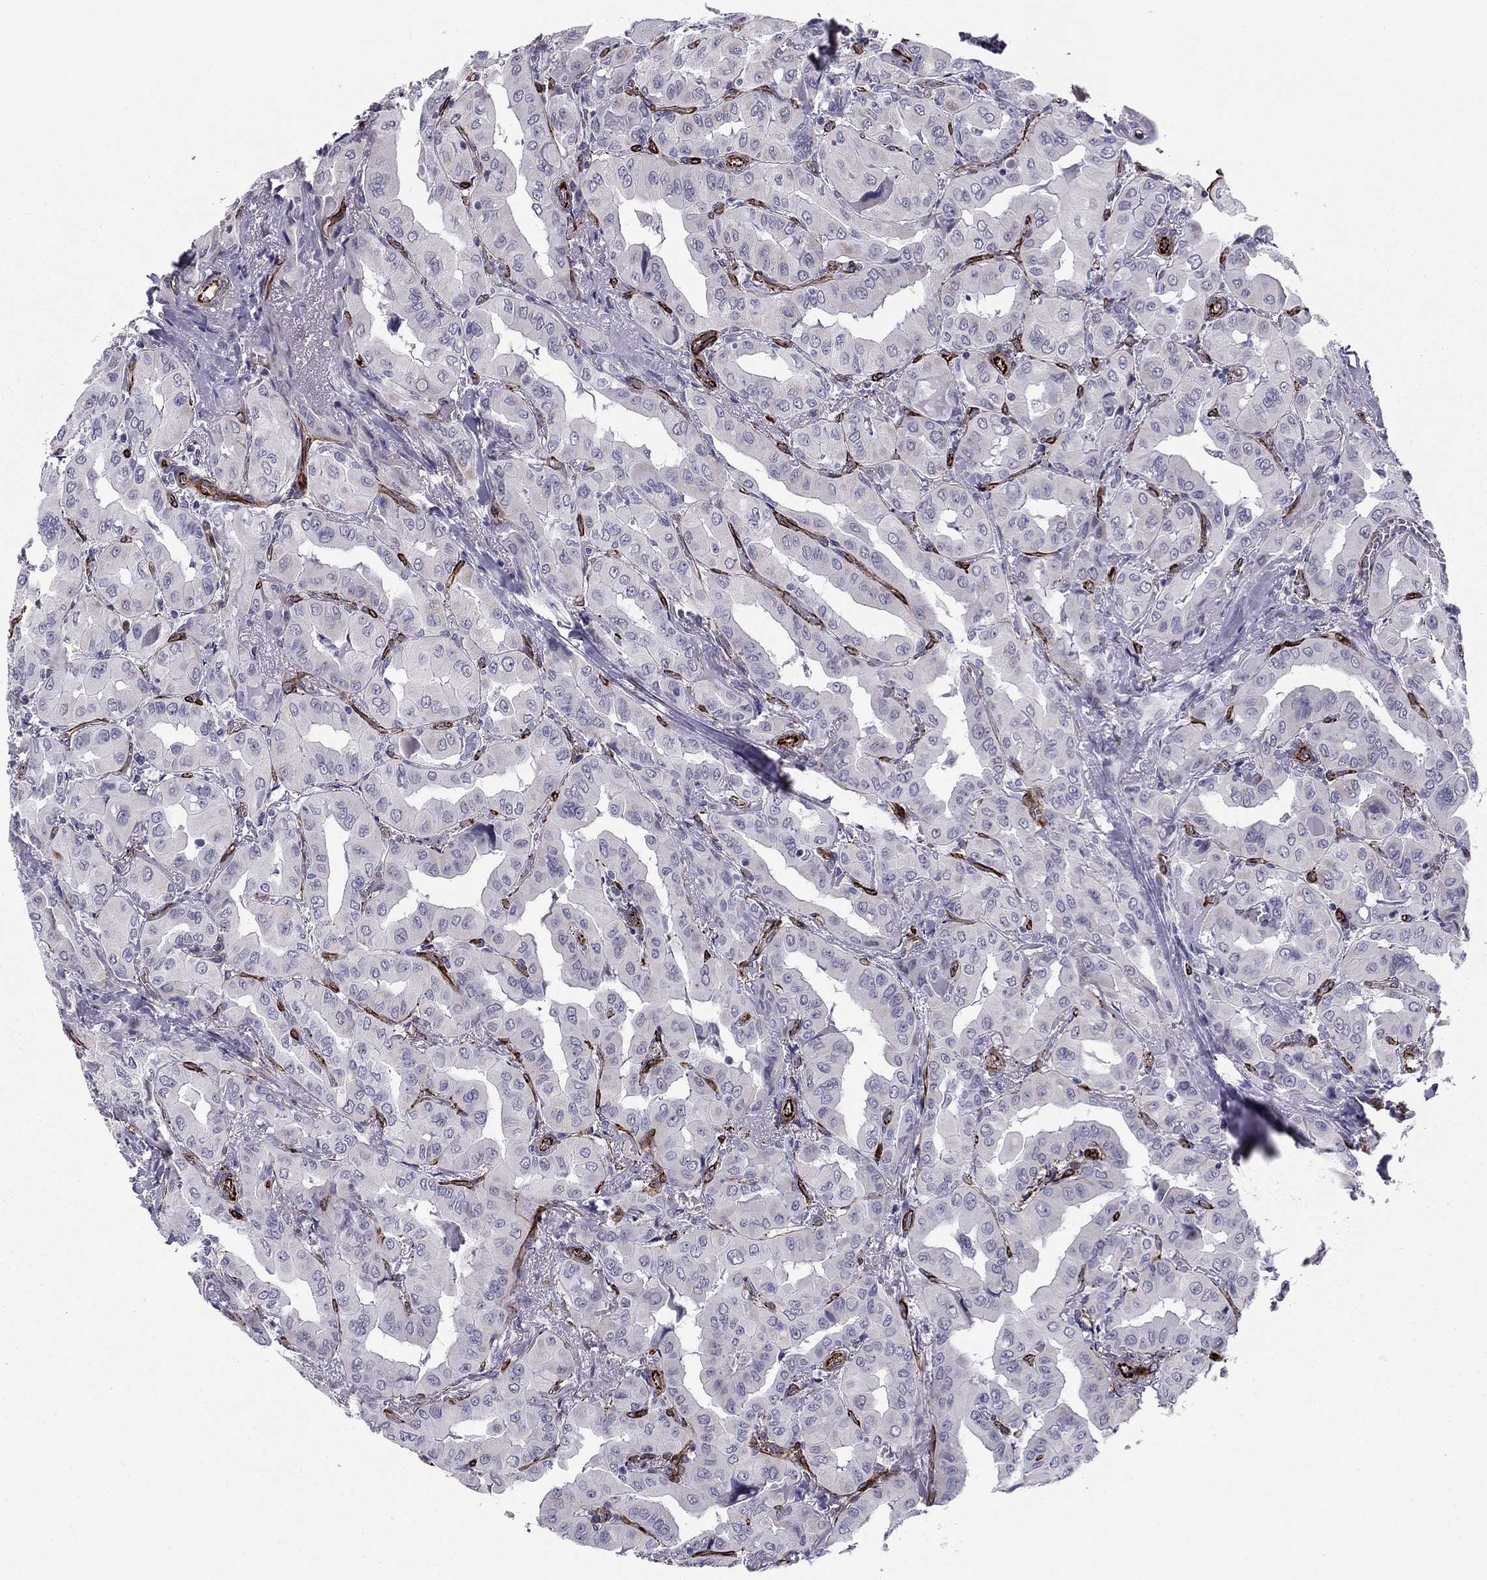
{"staining": {"intensity": "negative", "quantity": "none", "location": "none"}, "tissue": "thyroid cancer", "cell_type": "Tumor cells", "image_type": "cancer", "snomed": [{"axis": "morphology", "description": "Normal tissue, NOS"}, {"axis": "morphology", "description": "Papillary adenocarcinoma, NOS"}, {"axis": "topography", "description": "Thyroid gland"}], "caption": "This is an immunohistochemistry (IHC) photomicrograph of thyroid papillary adenocarcinoma. There is no staining in tumor cells.", "gene": "ANKS4B", "patient": {"sex": "female", "age": 66}}